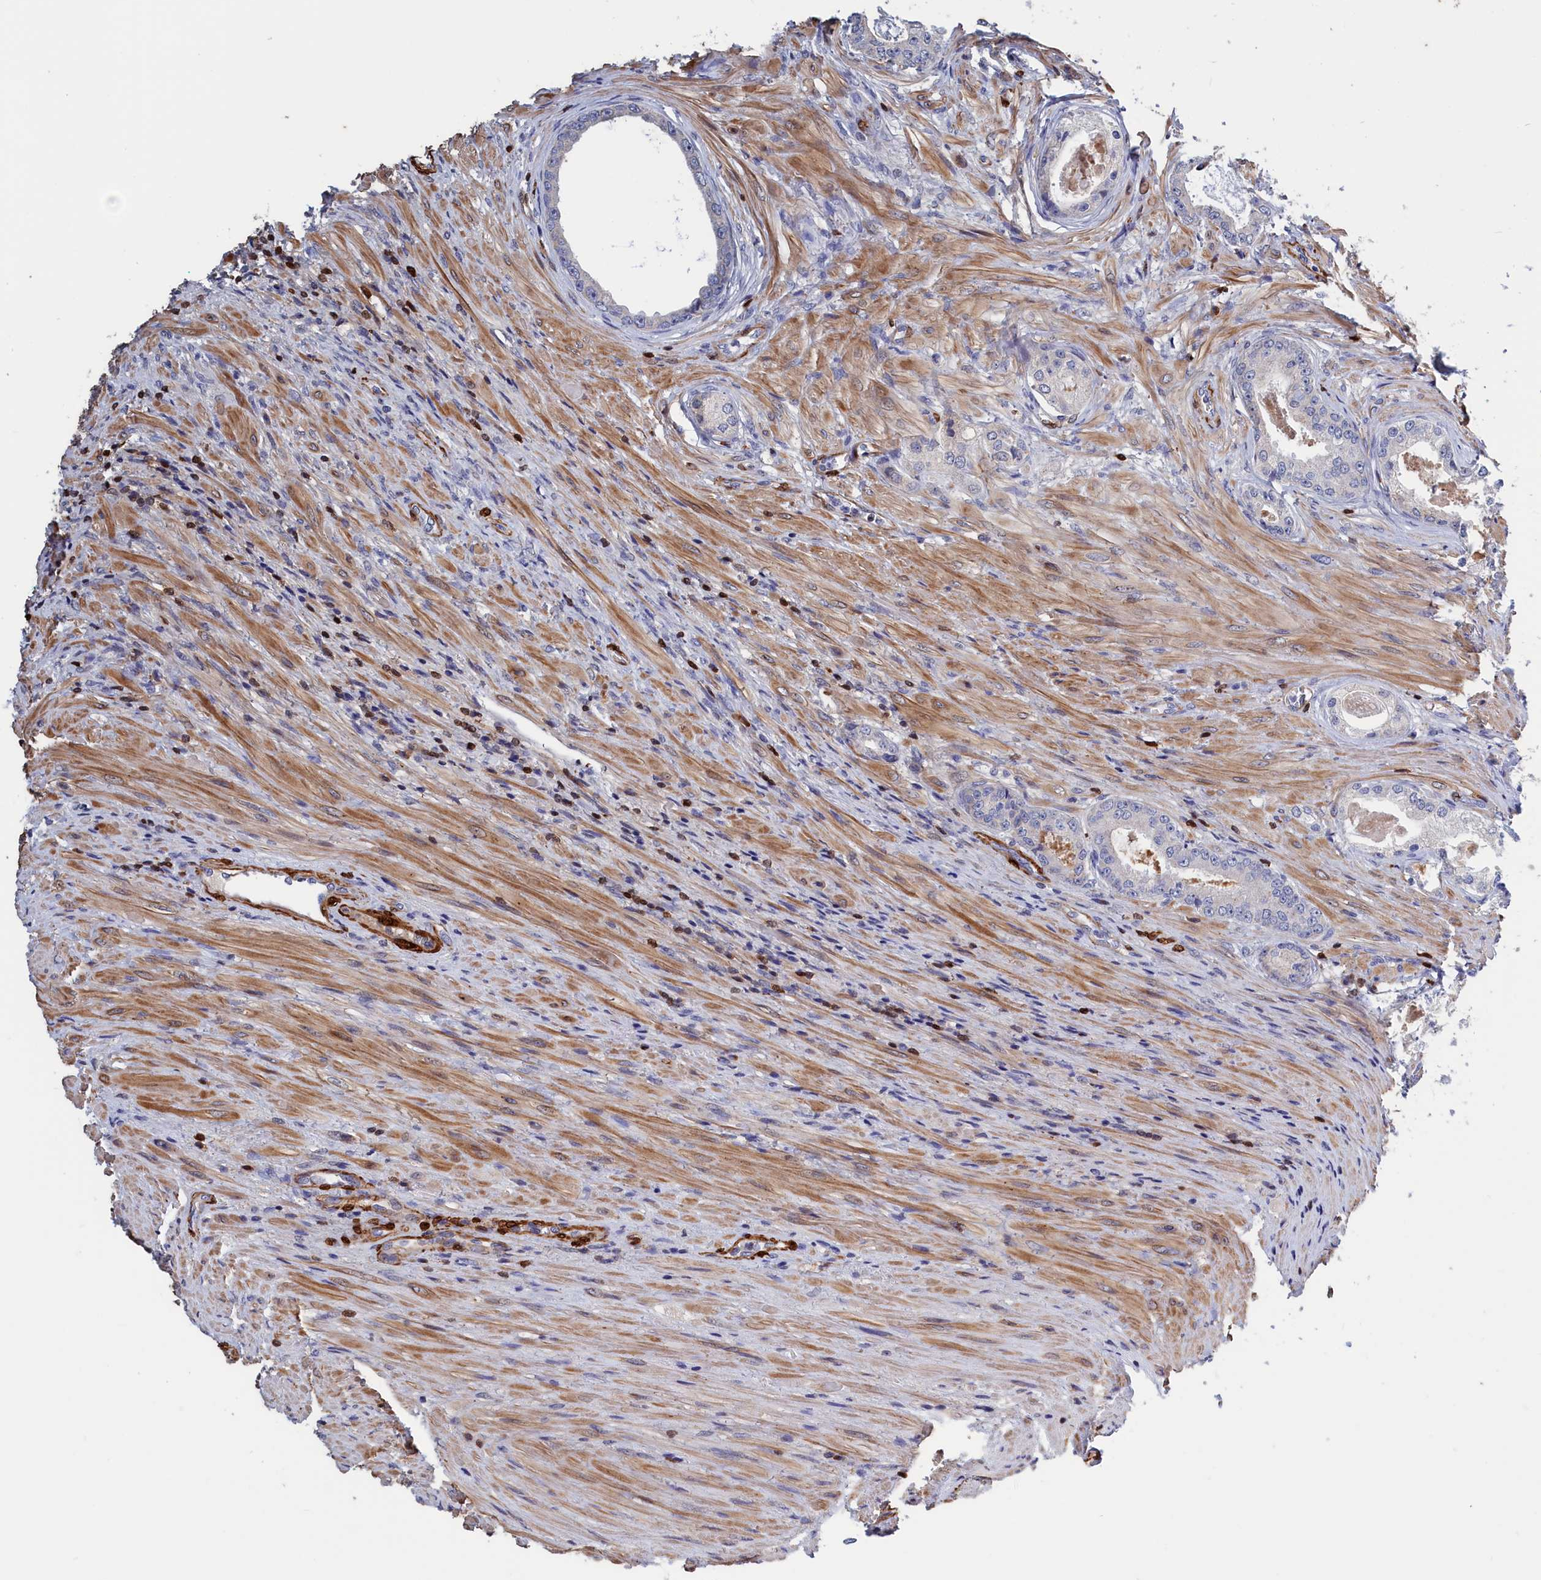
{"staining": {"intensity": "negative", "quantity": "none", "location": "none"}, "tissue": "prostate cancer", "cell_type": "Tumor cells", "image_type": "cancer", "snomed": [{"axis": "morphology", "description": "Adenocarcinoma, Low grade"}, {"axis": "topography", "description": "Prostate"}], "caption": "Tumor cells show no significant protein expression in prostate cancer (low-grade adenocarcinoma).", "gene": "CRIP1", "patient": {"sex": "male", "age": 68}}